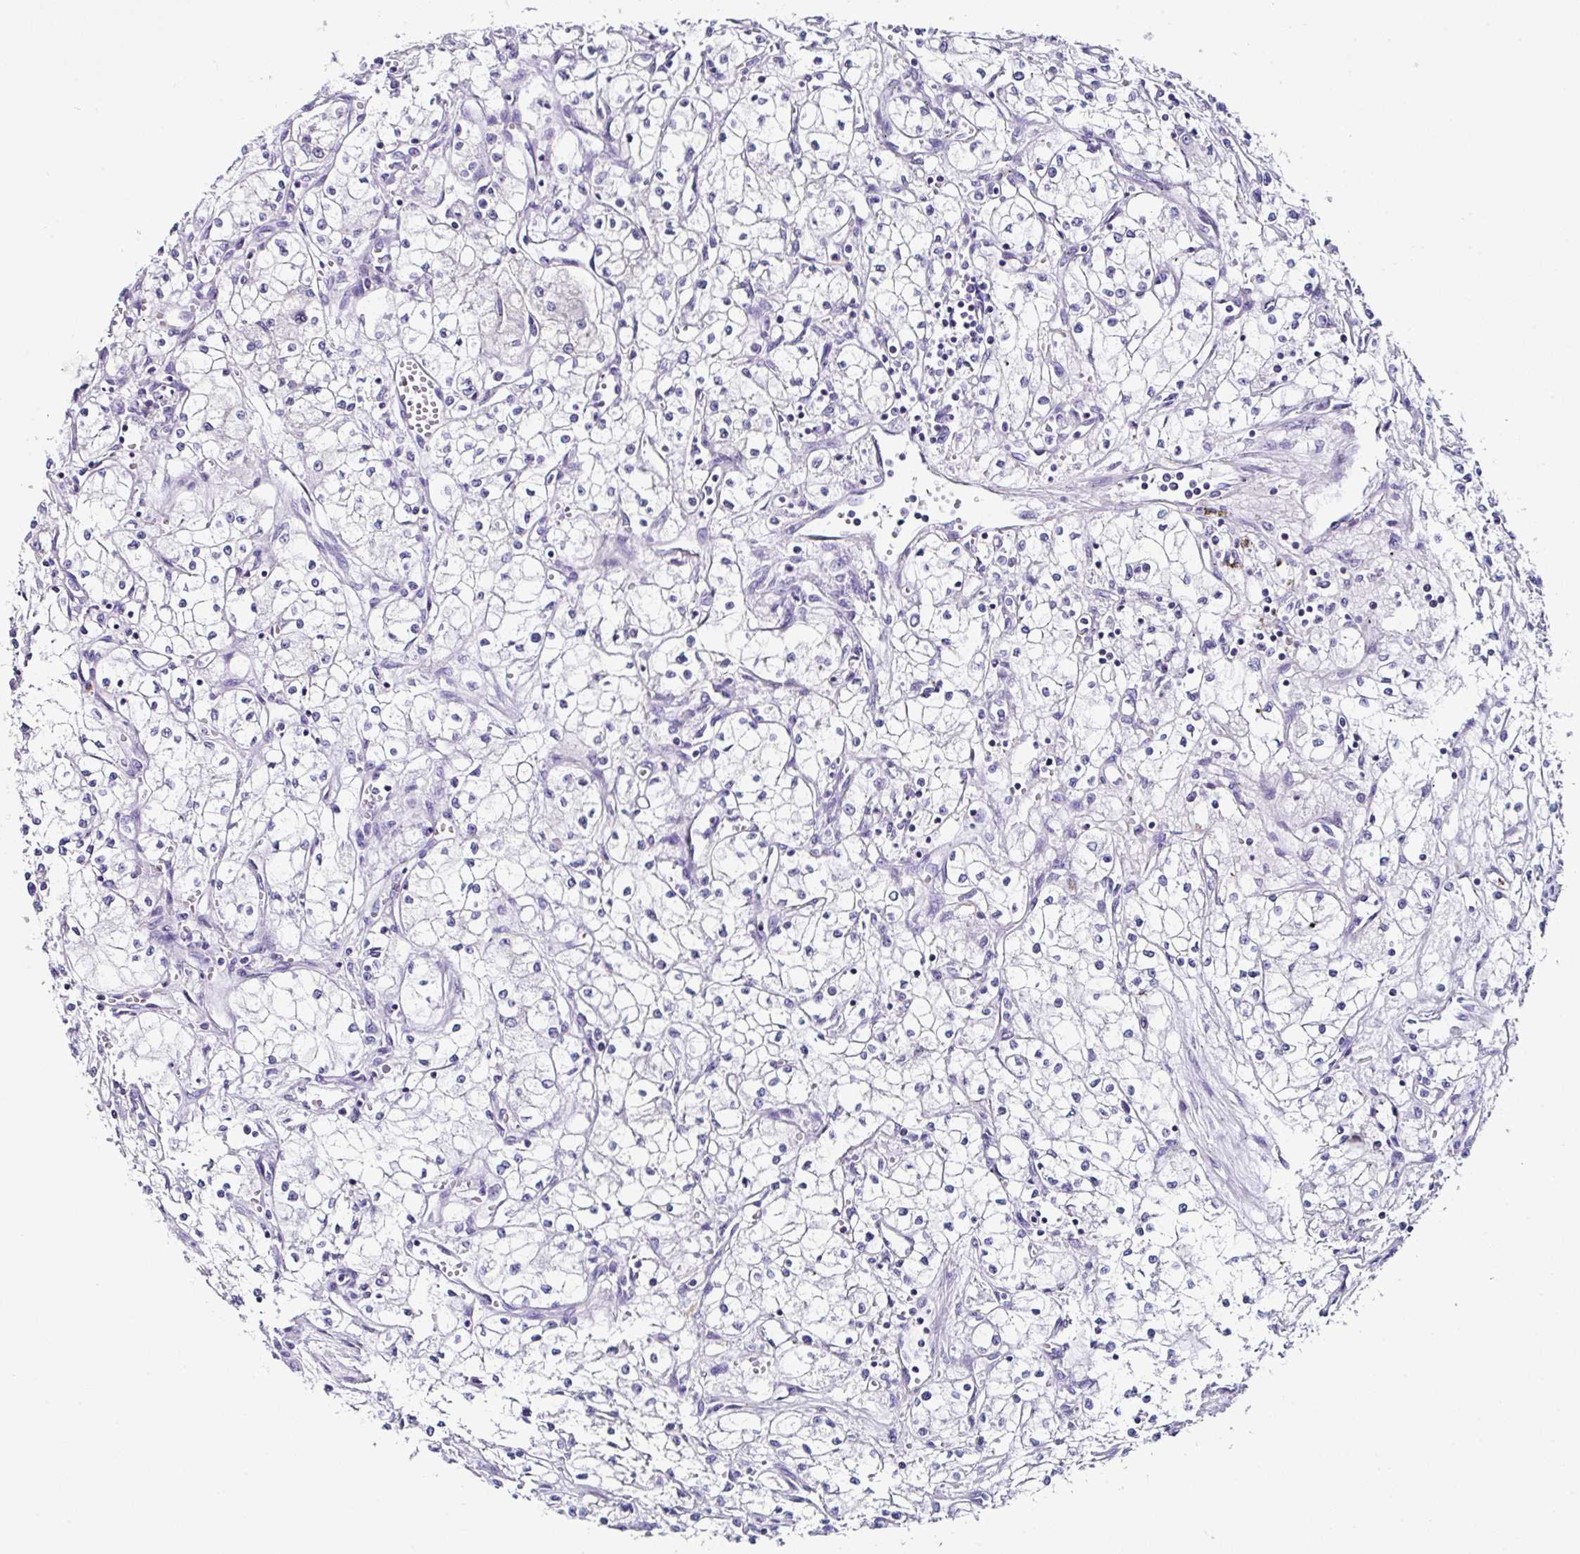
{"staining": {"intensity": "negative", "quantity": "none", "location": "none"}, "tissue": "renal cancer", "cell_type": "Tumor cells", "image_type": "cancer", "snomed": [{"axis": "morphology", "description": "Adenocarcinoma, NOS"}, {"axis": "topography", "description": "Kidney"}], "caption": "Human renal cancer stained for a protein using immunohistochemistry (IHC) reveals no staining in tumor cells.", "gene": "UGT3A1", "patient": {"sex": "male", "age": 59}}